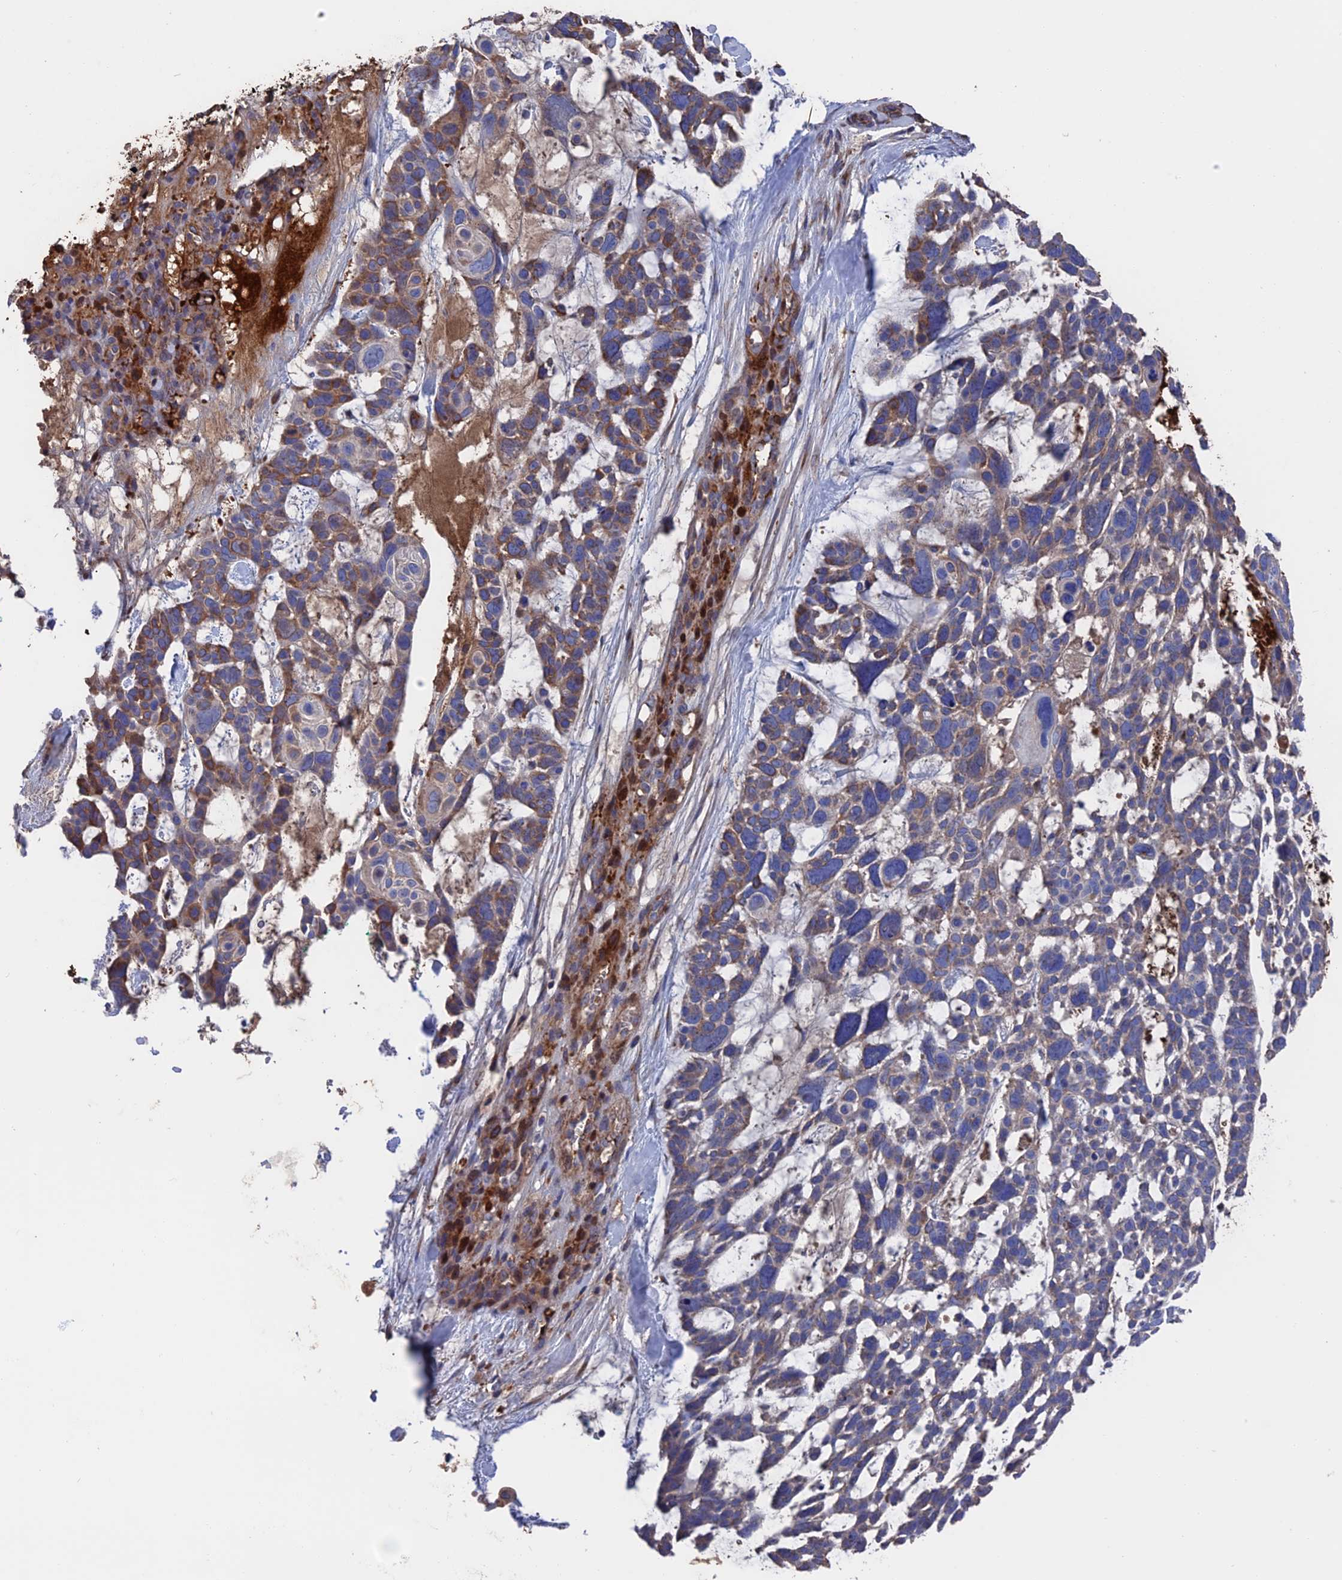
{"staining": {"intensity": "moderate", "quantity": "25%-75%", "location": "cytoplasmic/membranous"}, "tissue": "skin cancer", "cell_type": "Tumor cells", "image_type": "cancer", "snomed": [{"axis": "morphology", "description": "Basal cell carcinoma"}, {"axis": "topography", "description": "Skin"}], "caption": "Skin cancer stained for a protein (brown) reveals moderate cytoplasmic/membranous positive expression in approximately 25%-75% of tumor cells.", "gene": "HPF1", "patient": {"sex": "male", "age": 88}}